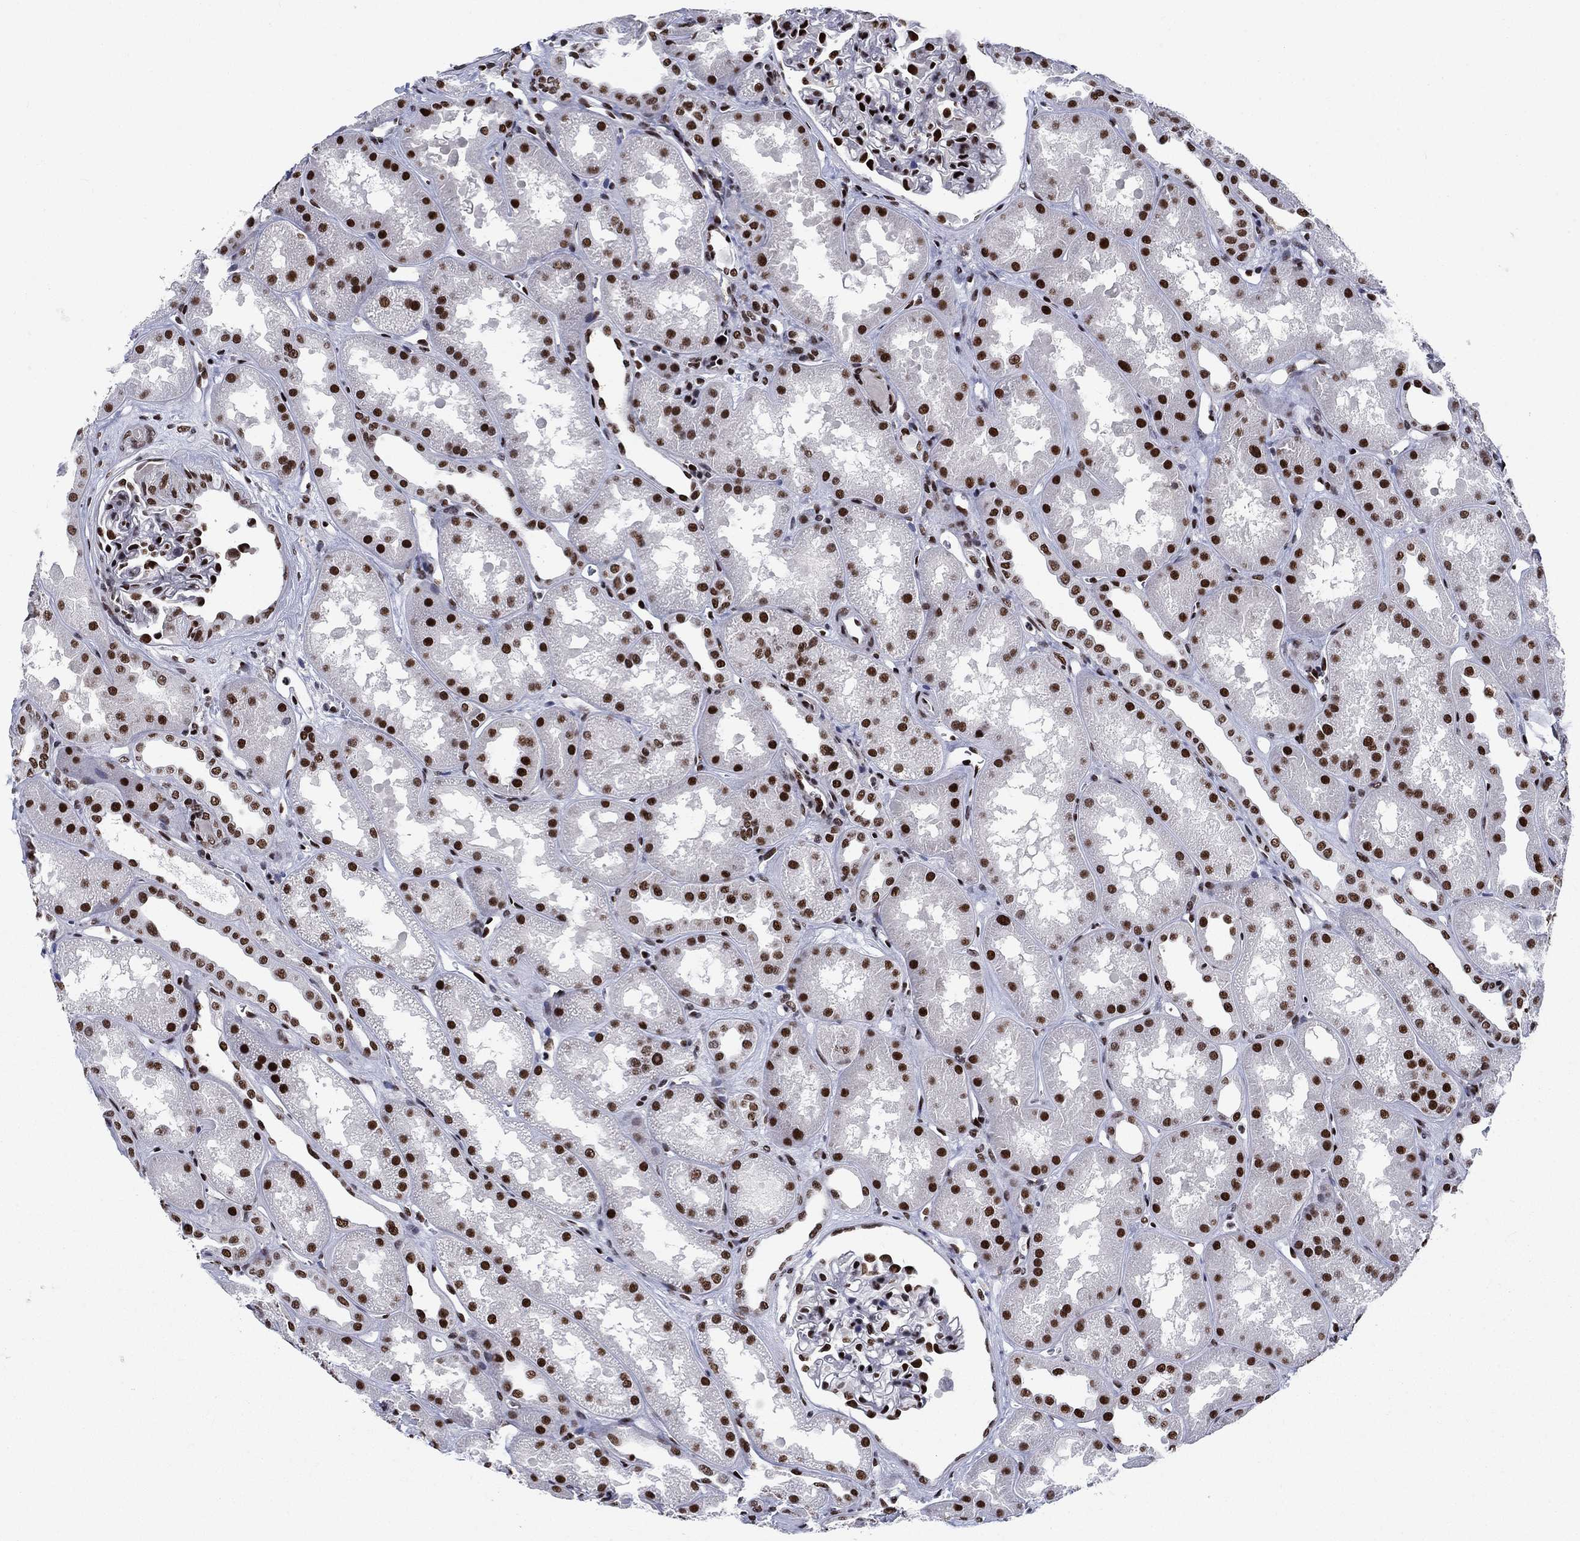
{"staining": {"intensity": "strong", "quantity": "<25%", "location": "nuclear"}, "tissue": "kidney", "cell_type": "Cells in glomeruli", "image_type": "normal", "snomed": [{"axis": "morphology", "description": "Normal tissue, NOS"}, {"axis": "topography", "description": "Kidney"}], "caption": "High-power microscopy captured an immunohistochemistry (IHC) photomicrograph of normal kidney, revealing strong nuclear staining in approximately <25% of cells in glomeruli.", "gene": "RPRD1B", "patient": {"sex": "male", "age": 61}}